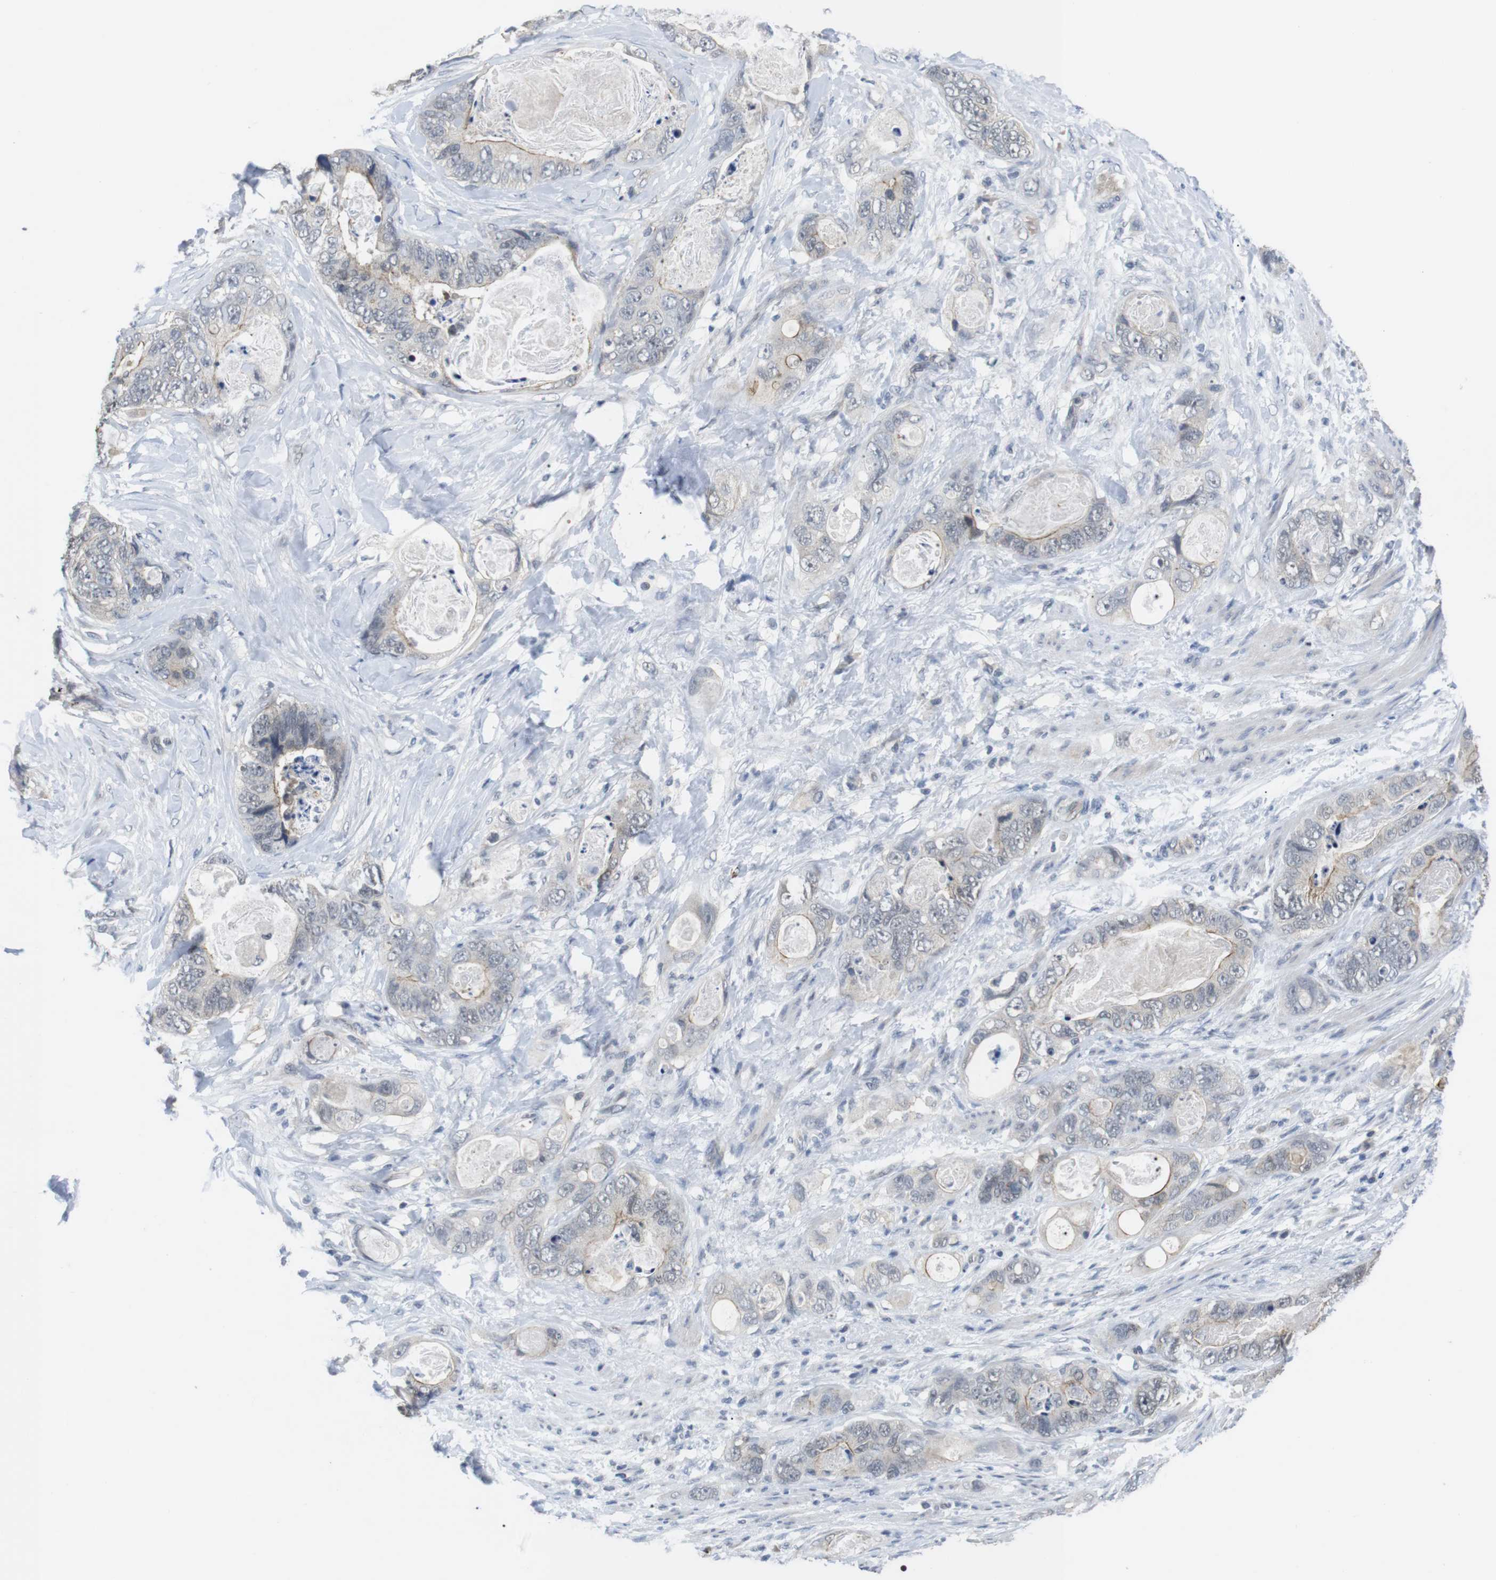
{"staining": {"intensity": "moderate", "quantity": "<25%", "location": "cytoplasmic/membranous"}, "tissue": "stomach cancer", "cell_type": "Tumor cells", "image_type": "cancer", "snomed": [{"axis": "morphology", "description": "Adenocarcinoma, NOS"}, {"axis": "topography", "description": "Stomach"}], "caption": "The image reveals staining of stomach adenocarcinoma, revealing moderate cytoplasmic/membranous protein expression (brown color) within tumor cells.", "gene": "NECTIN1", "patient": {"sex": "female", "age": 89}}